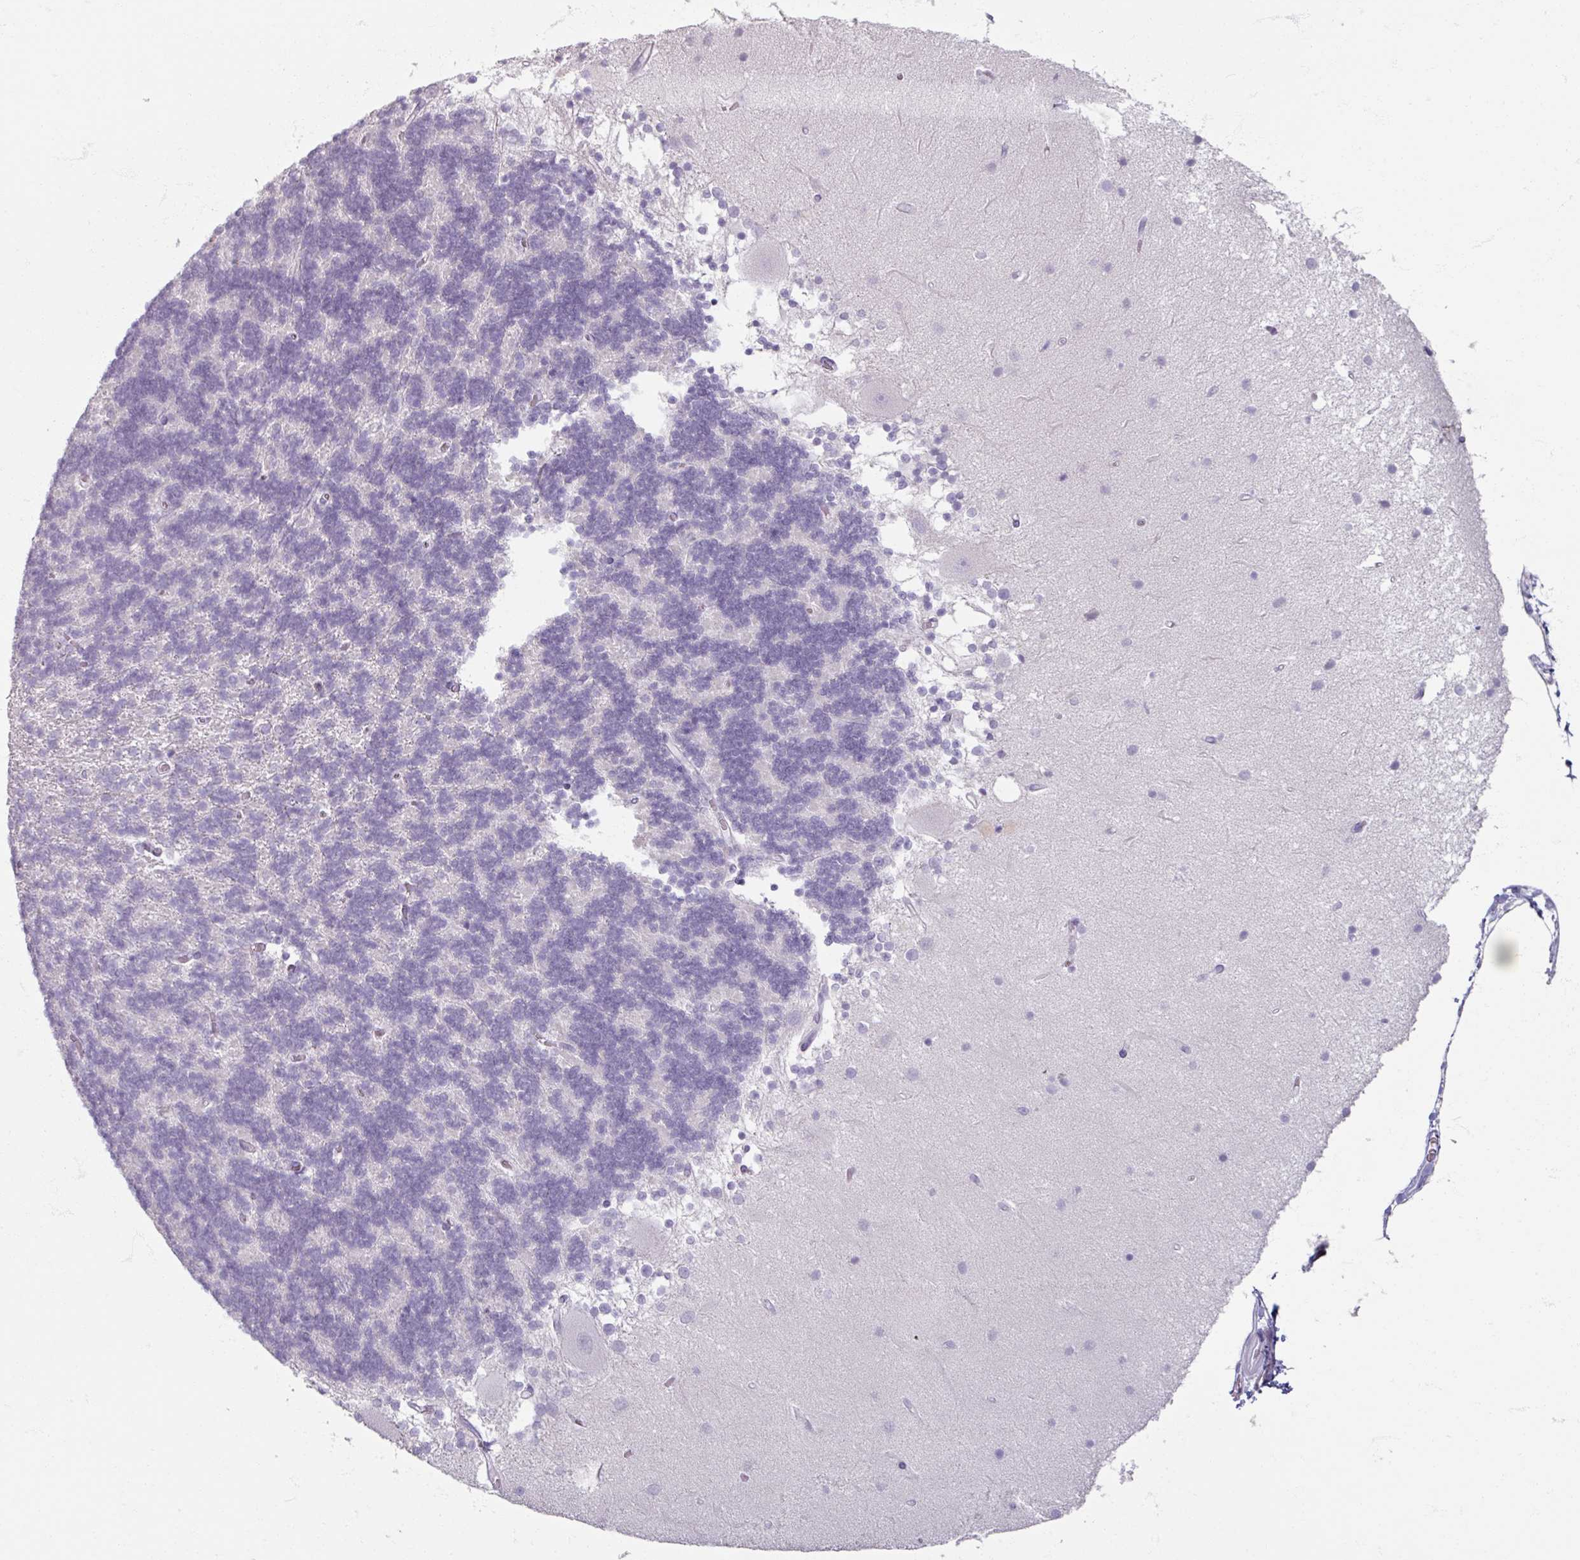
{"staining": {"intensity": "negative", "quantity": "none", "location": "none"}, "tissue": "cerebellum", "cell_type": "Cells in granular layer", "image_type": "normal", "snomed": [{"axis": "morphology", "description": "Normal tissue, NOS"}, {"axis": "topography", "description": "Cerebellum"}], "caption": "Immunohistochemistry (IHC) image of normal cerebellum stained for a protein (brown), which reveals no positivity in cells in granular layer. Nuclei are stained in blue.", "gene": "PTPRC", "patient": {"sex": "female", "age": 54}}